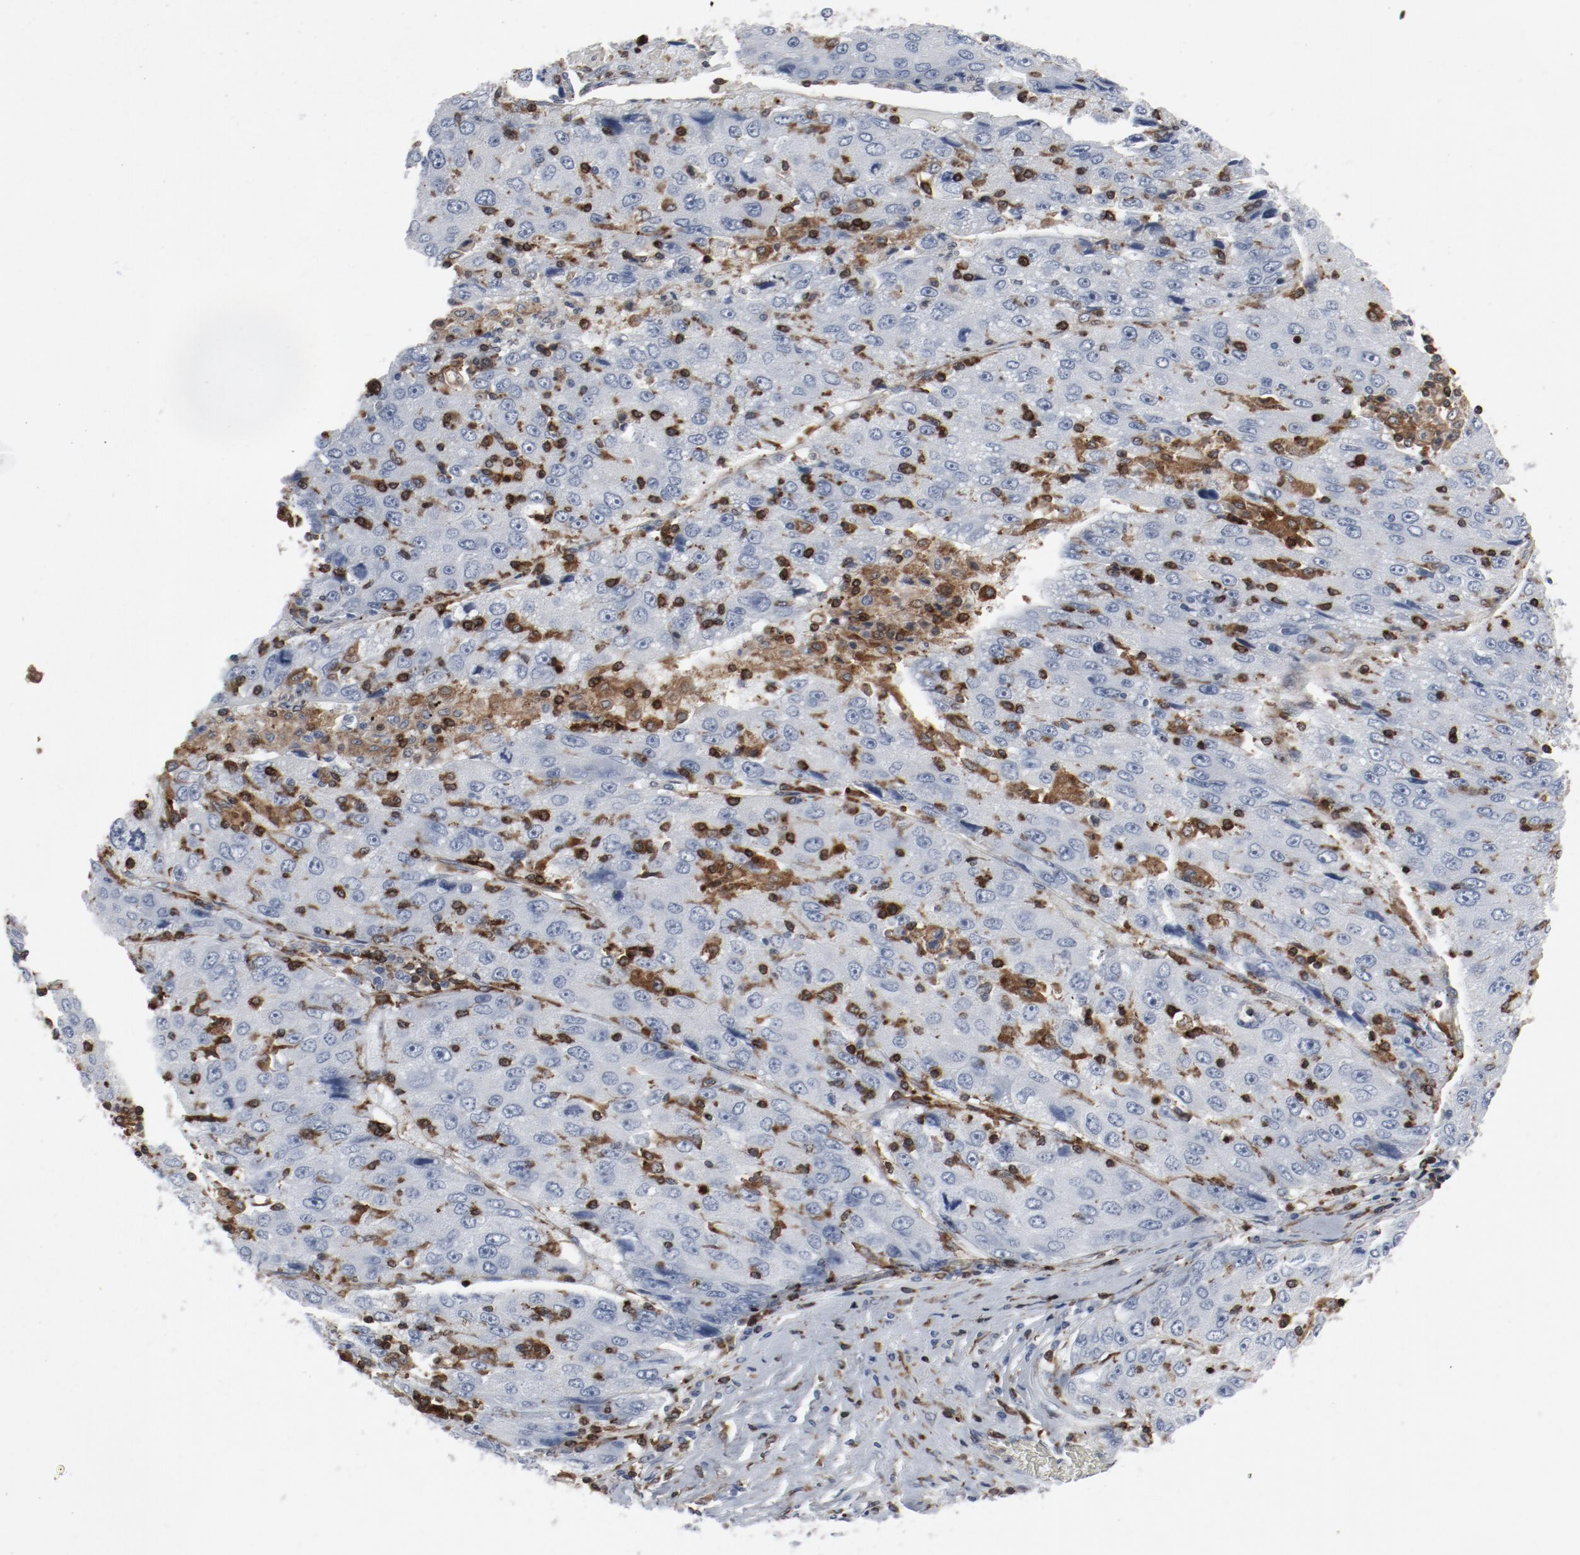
{"staining": {"intensity": "negative", "quantity": "none", "location": "none"}, "tissue": "liver cancer", "cell_type": "Tumor cells", "image_type": "cancer", "snomed": [{"axis": "morphology", "description": "Carcinoma, Hepatocellular, NOS"}, {"axis": "topography", "description": "Liver"}], "caption": "Immunohistochemistry image of neoplastic tissue: human liver cancer (hepatocellular carcinoma) stained with DAB (3,3'-diaminobenzidine) shows no significant protein staining in tumor cells.", "gene": "LCP2", "patient": {"sex": "male", "age": 49}}